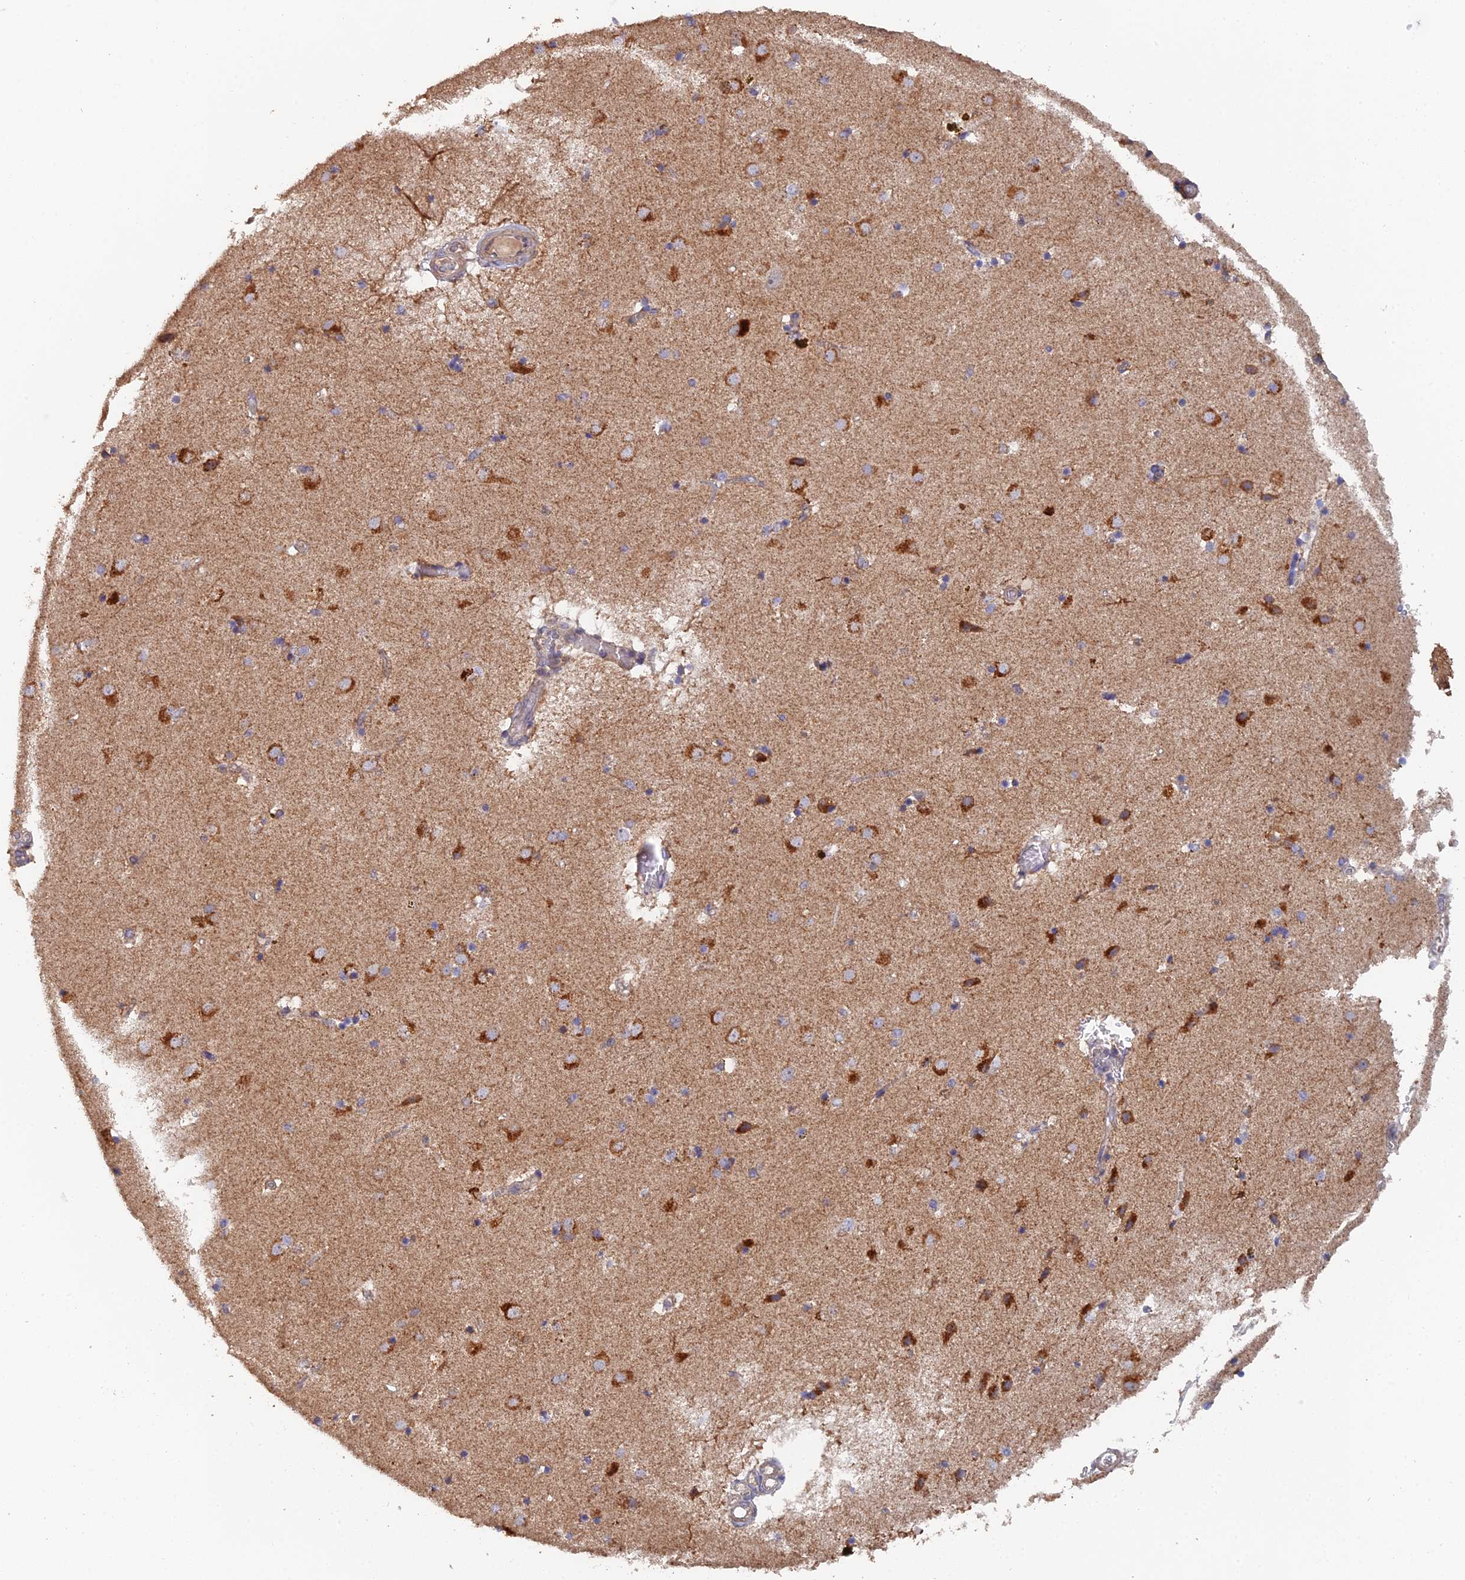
{"staining": {"intensity": "moderate", "quantity": "<25%", "location": "cytoplasmic/membranous"}, "tissue": "caudate", "cell_type": "Glial cells", "image_type": "normal", "snomed": [{"axis": "morphology", "description": "Normal tissue, NOS"}, {"axis": "topography", "description": "Lateral ventricle wall"}], "caption": "A high-resolution micrograph shows immunohistochemistry (IHC) staining of normal caudate, which reveals moderate cytoplasmic/membranous expression in about <25% of glial cells.", "gene": "ECSIT", "patient": {"sex": "male", "age": 70}}